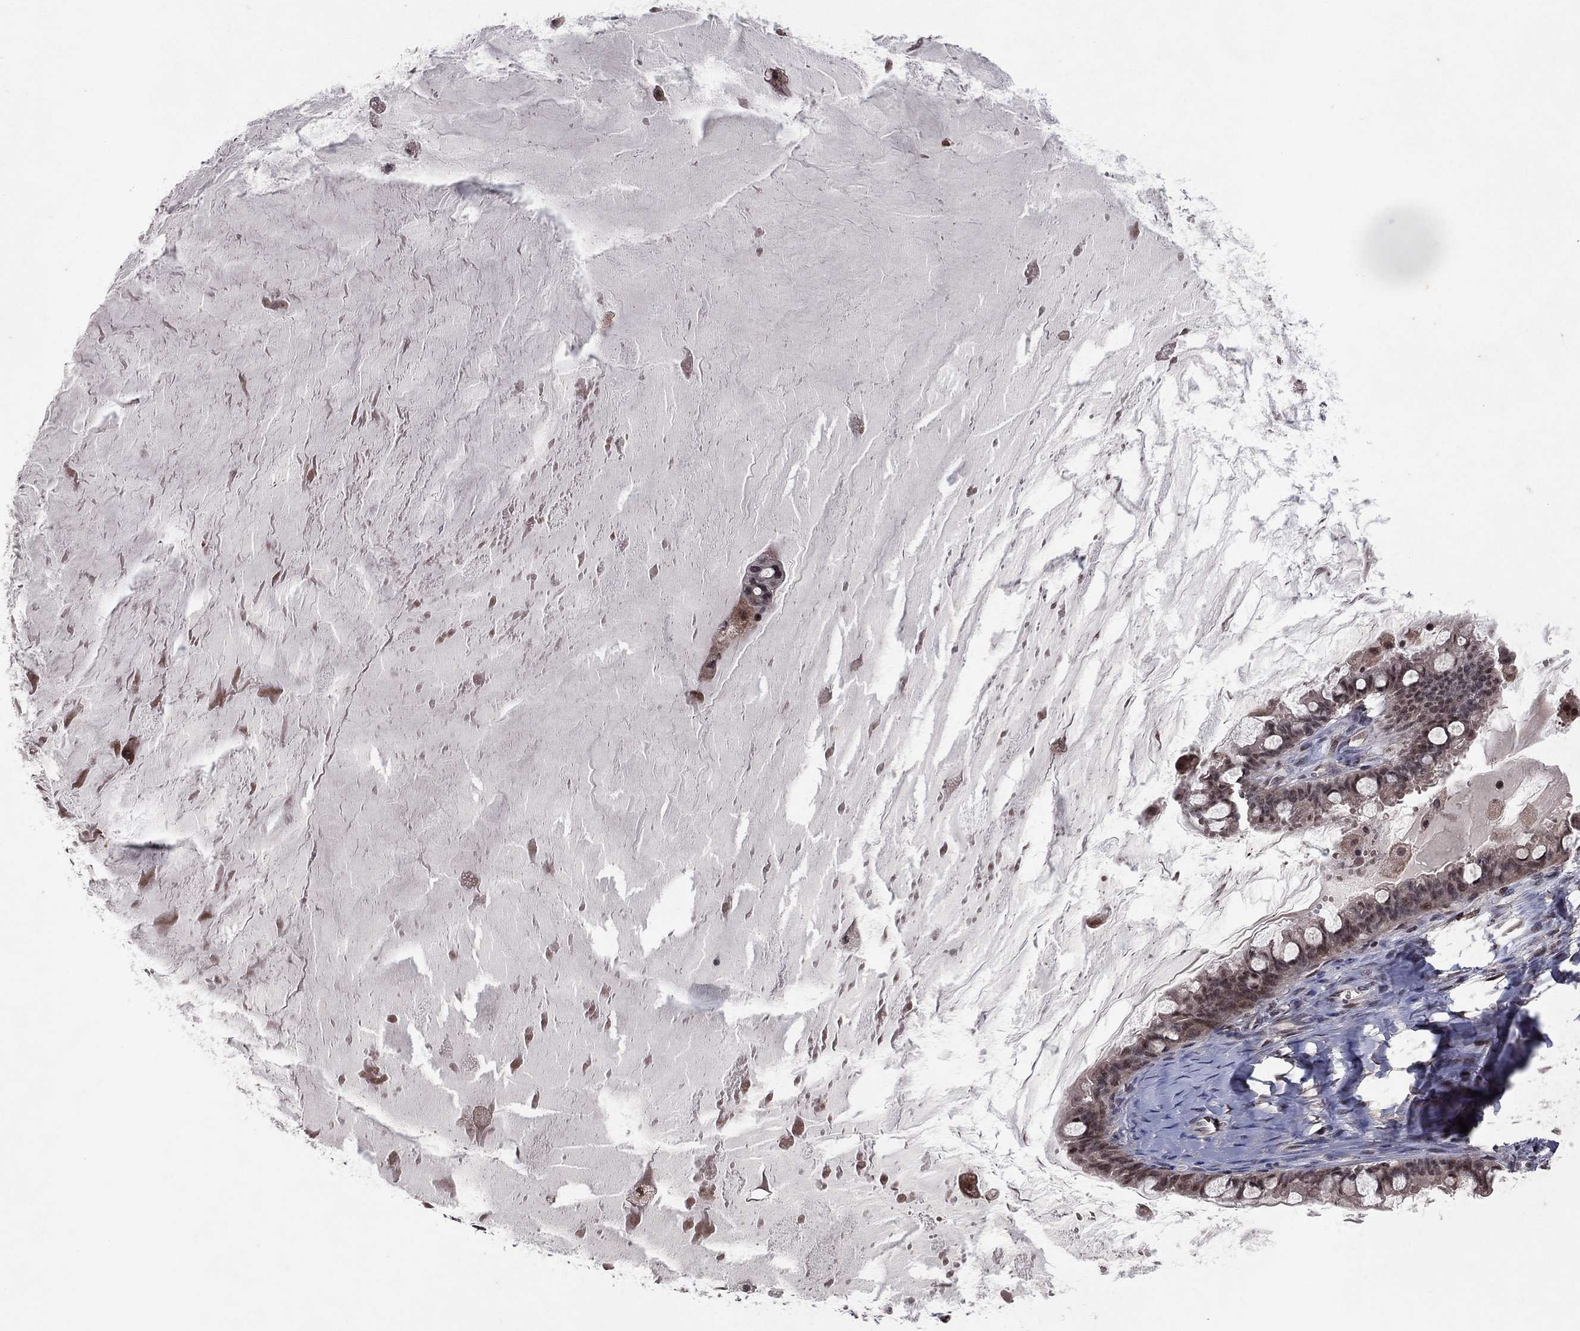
{"staining": {"intensity": "weak", "quantity": "25%-75%", "location": "cytoplasmic/membranous,nuclear"}, "tissue": "ovarian cancer", "cell_type": "Tumor cells", "image_type": "cancer", "snomed": [{"axis": "morphology", "description": "Cystadenocarcinoma, mucinous, NOS"}, {"axis": "topography", "description": "Ovary"}], "caption": "Immunohistochemistry of ovarian cancer (mucinous cystadenocarcinoma) reveals low levels of weak cytoplasmic/membranous and nuclear expression in approximately 25%-75% of tumor cells.", "gene": "SORBS1", "patient": {"sex": "female", "age": 63}}